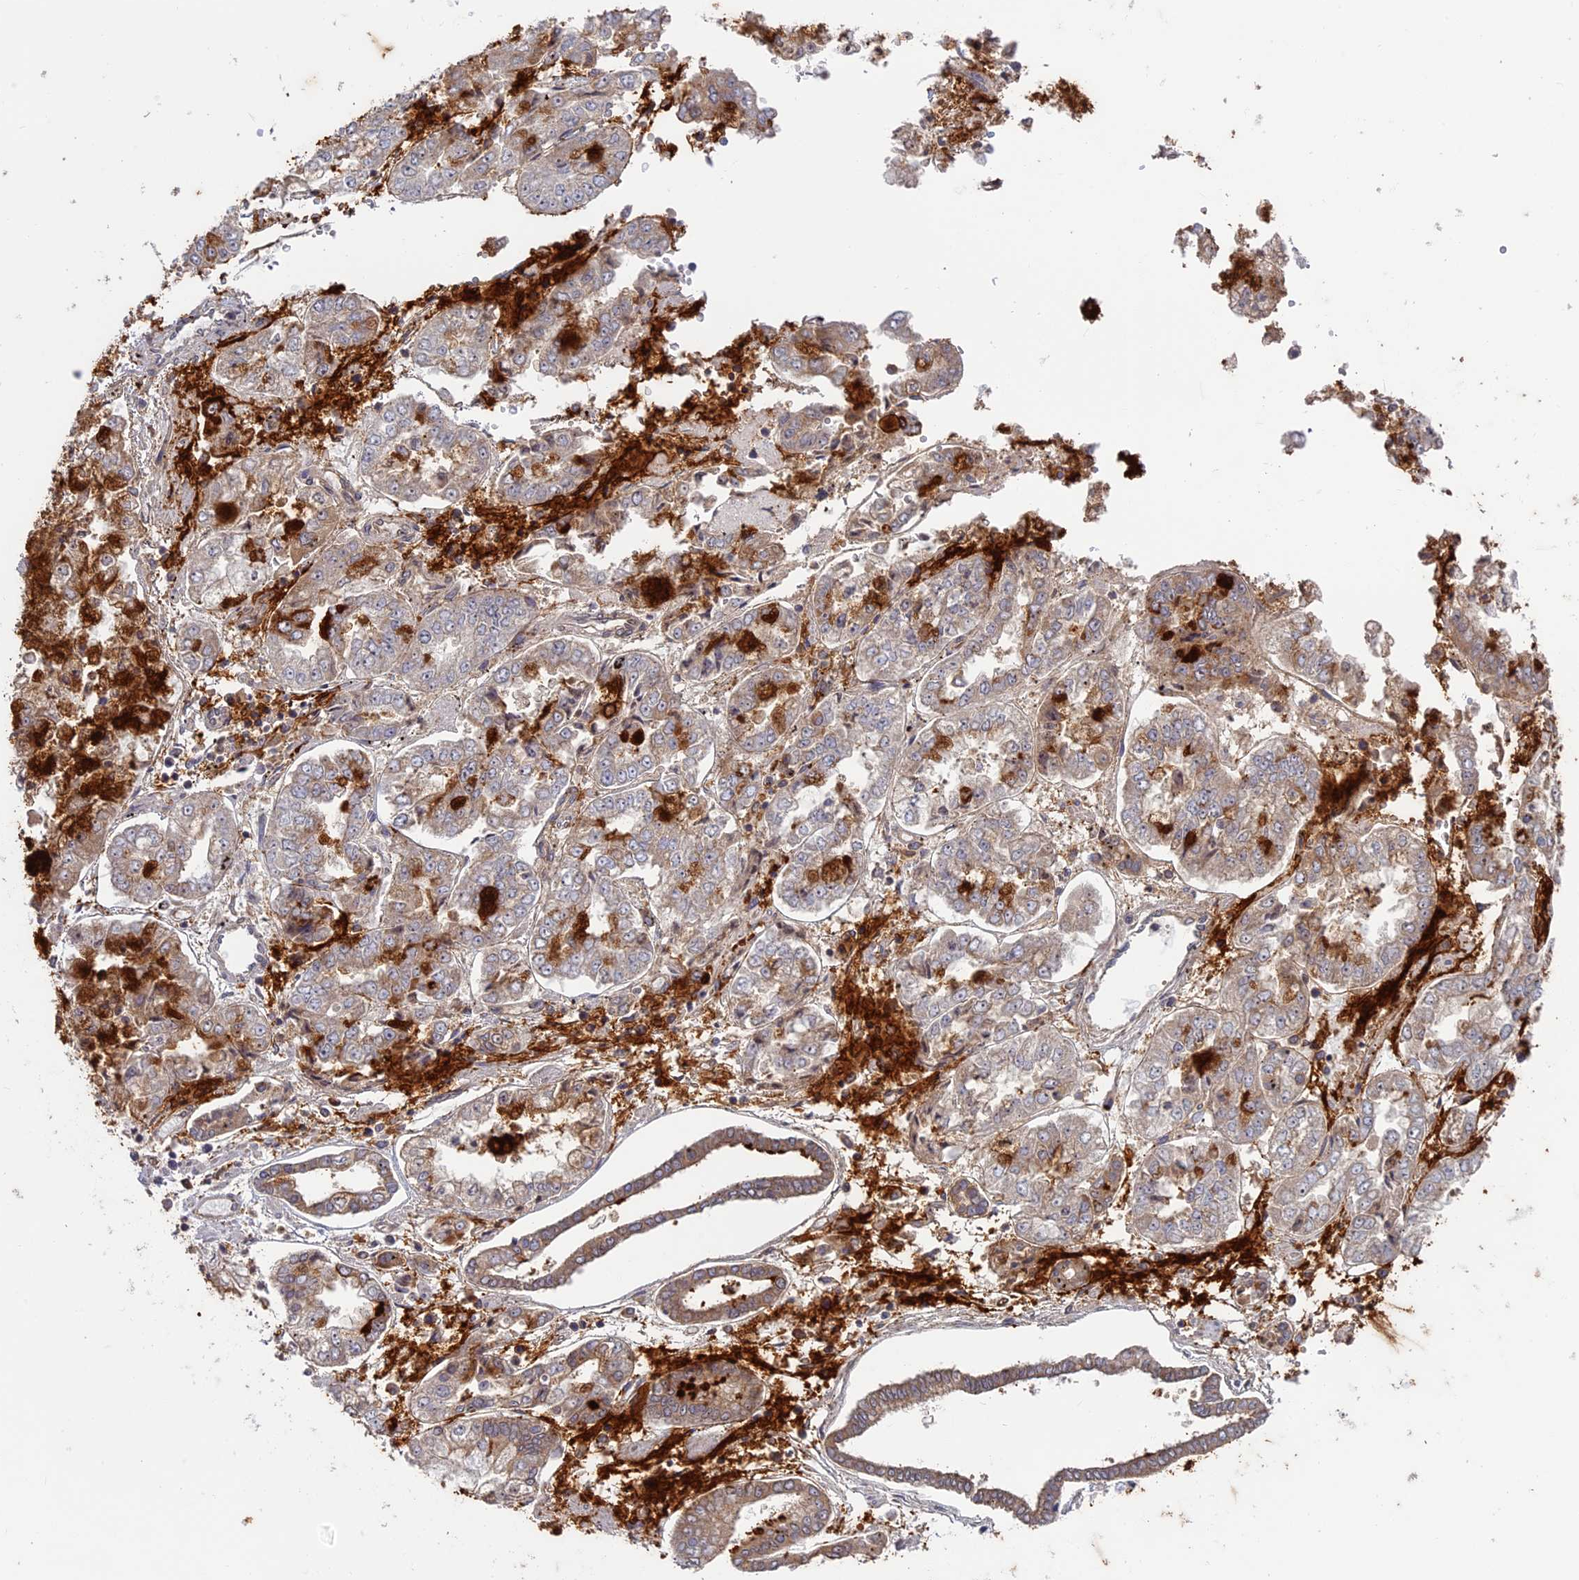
{"staining": {"intensity": "weak", "quantity": "25%-75%", "location": "cytoplasmic/membranous"}, "tissue": "stomach cancer", "cell_type": "Tumor cells", "image_type": "cancer", "snomed": [{"axis": "morphology", "description": "Adenocarcinoma, NOS"}, {"axis": "topography", "description": "Stomach"}], "caption": "Immunohistochemical staining of human stomach cancer demonstrates low levels of weak cytoplasmic/membranous expression in about 25%-75% of tumor cells.", "gene": "TMEM208", "patient": {"sex": "male", "age": 76}}